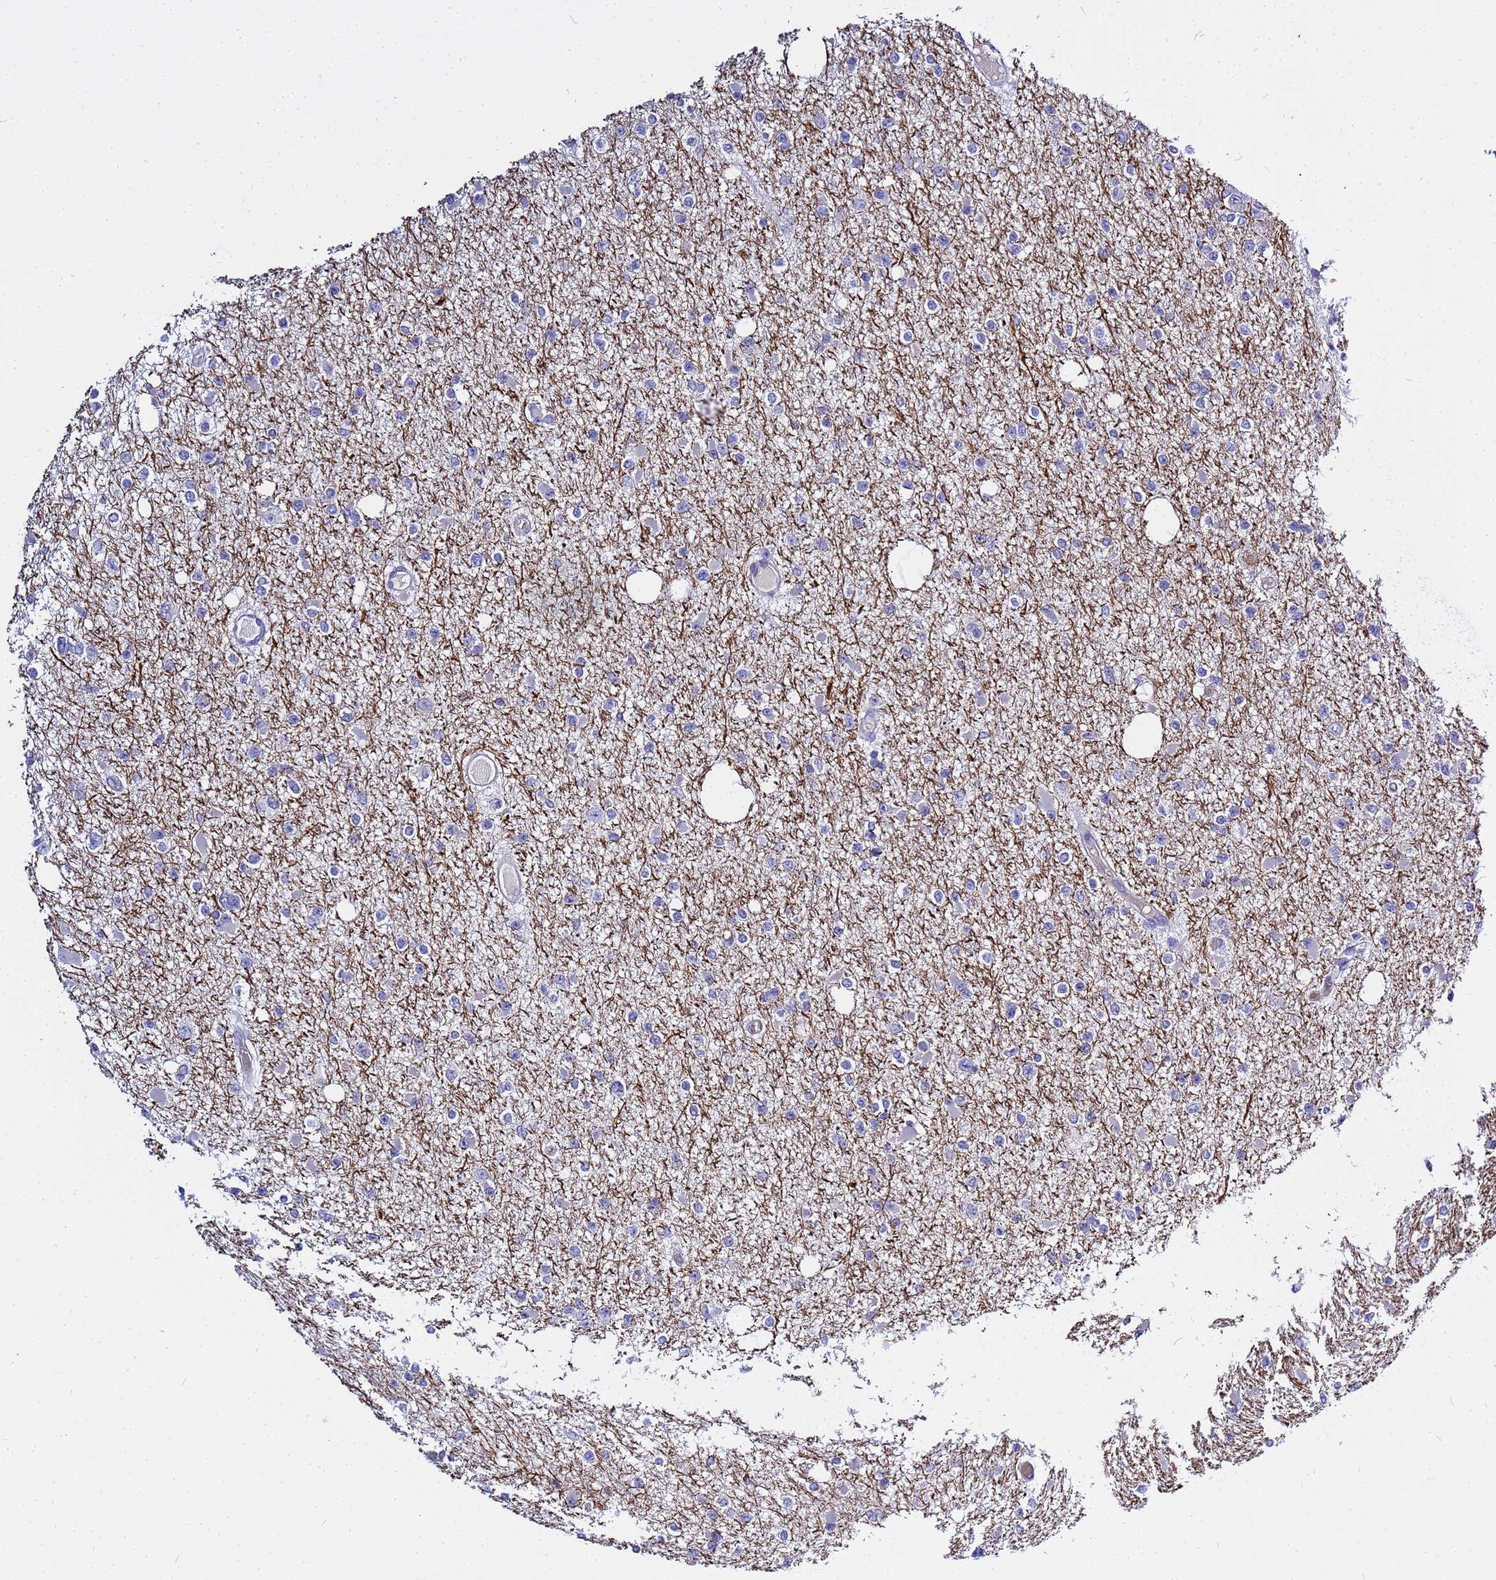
{"staining": {"intensity": "negative", "quantity": "none", "location": "none"}, "tissue": "glioma", "cell_type": "Tumor cells", "image_type": "cancer", "snomed": [{"axis": "morphology", "description": "Glioma, malignant, Low grade"}, {"axis": "topography", "description": "Brain"}], "caption": "Malignant low-grade glioma stained for a protein using IHC reveals no expression tumor cells.", "gene": "USP18", "patient": {"sex": "female", "age": 22}}